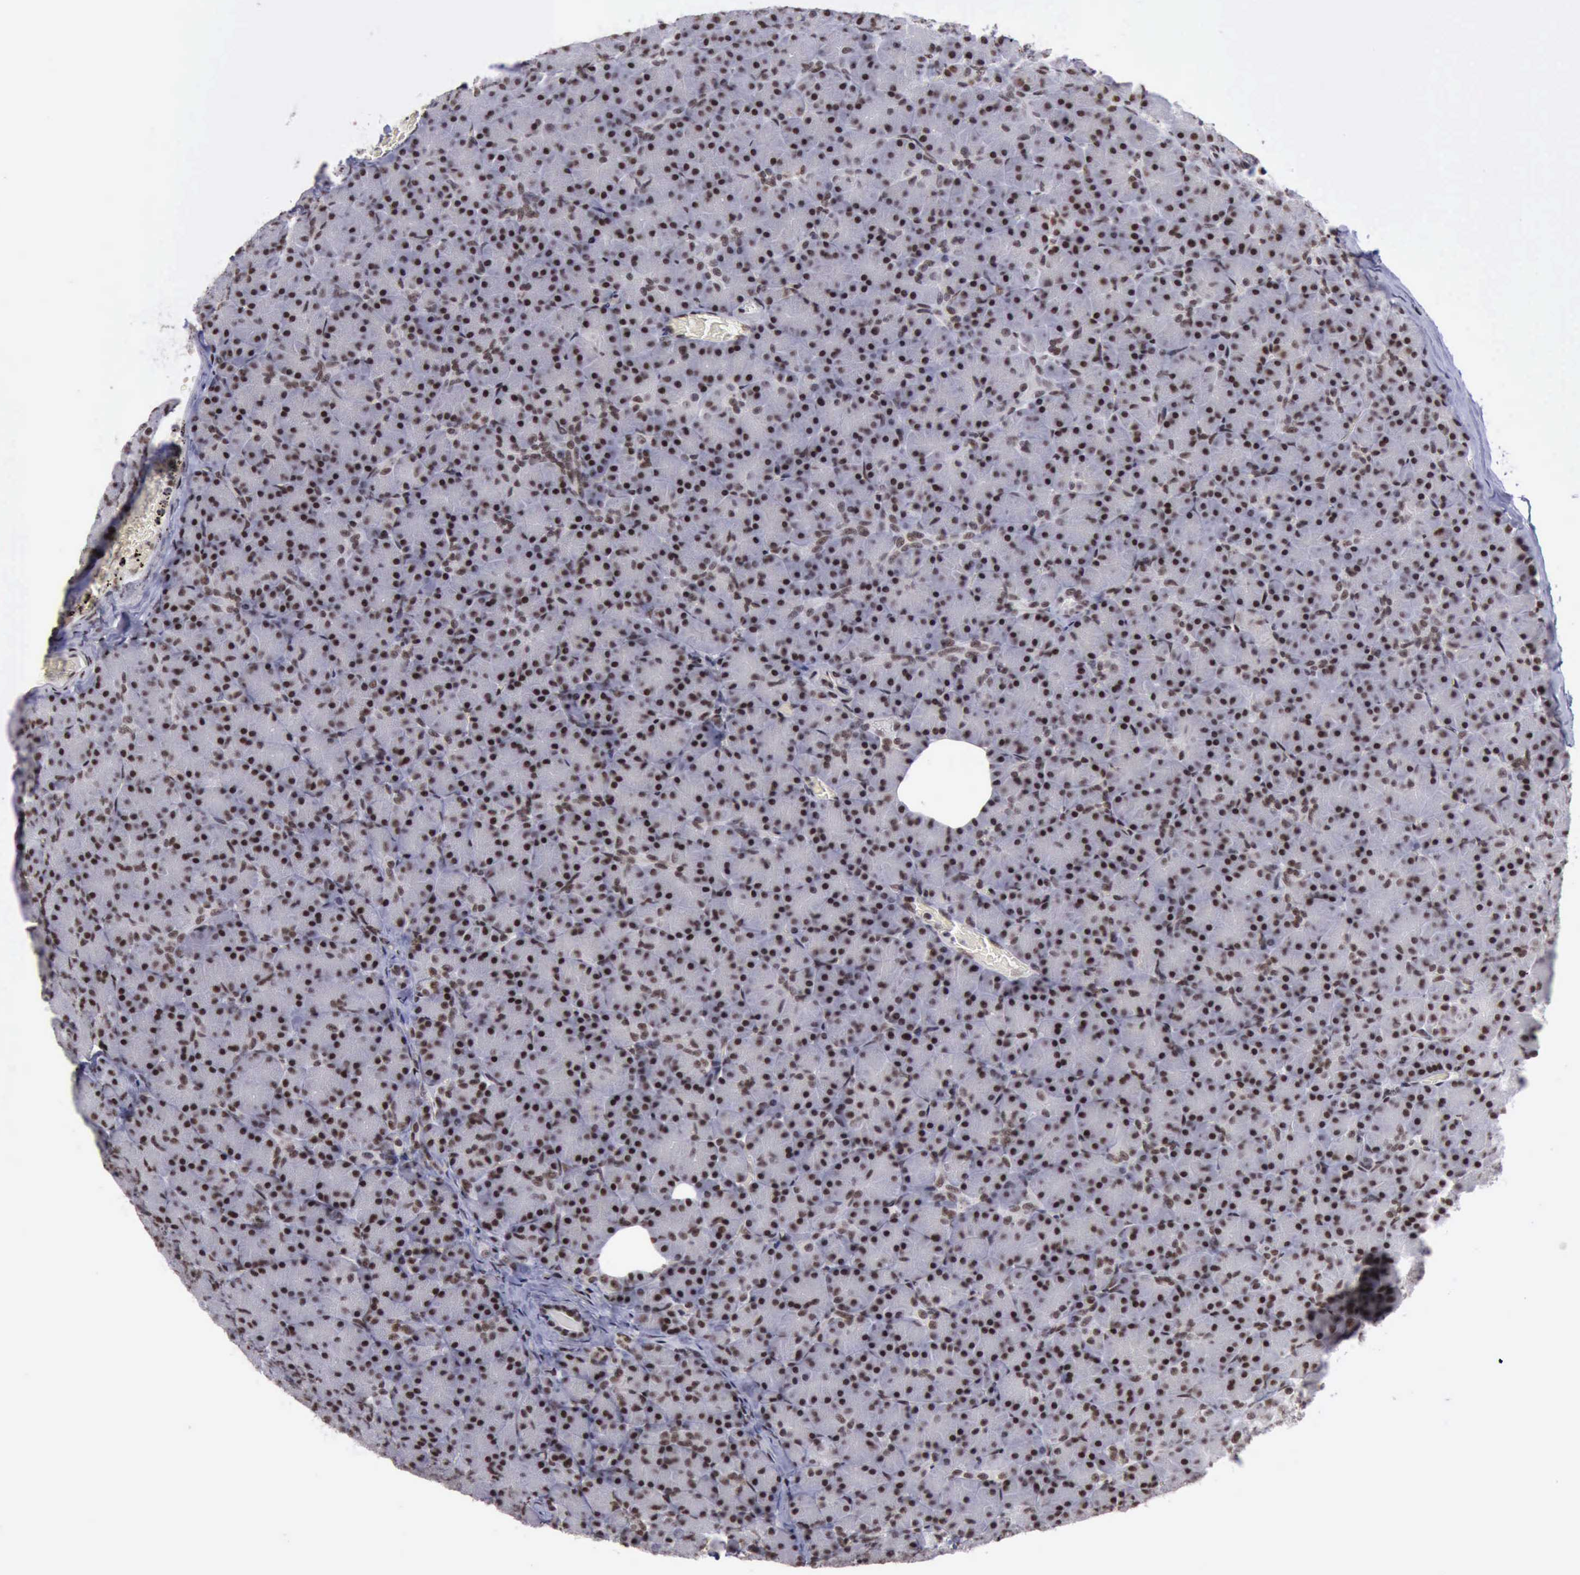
{"staining": {"intensity": "strong", "quantity": ">75%", "location": "nuclear"}, "tissue": "pancreas", "cell_type": "Exocrine glandular cells", "image_type": "normal", "snomed": [{"axis": "morphology", "description": "Normal tissue, NOS"}, {"axis": "topography", "description": "Pancreas"}], "caption": "Strong nuclear staining for a protein is identified in about >75% of exocrine glandular cells of unremarkable pancreas using IHC.", "gene": "YY1", "patient": {"sex": "female", "age": 43}}